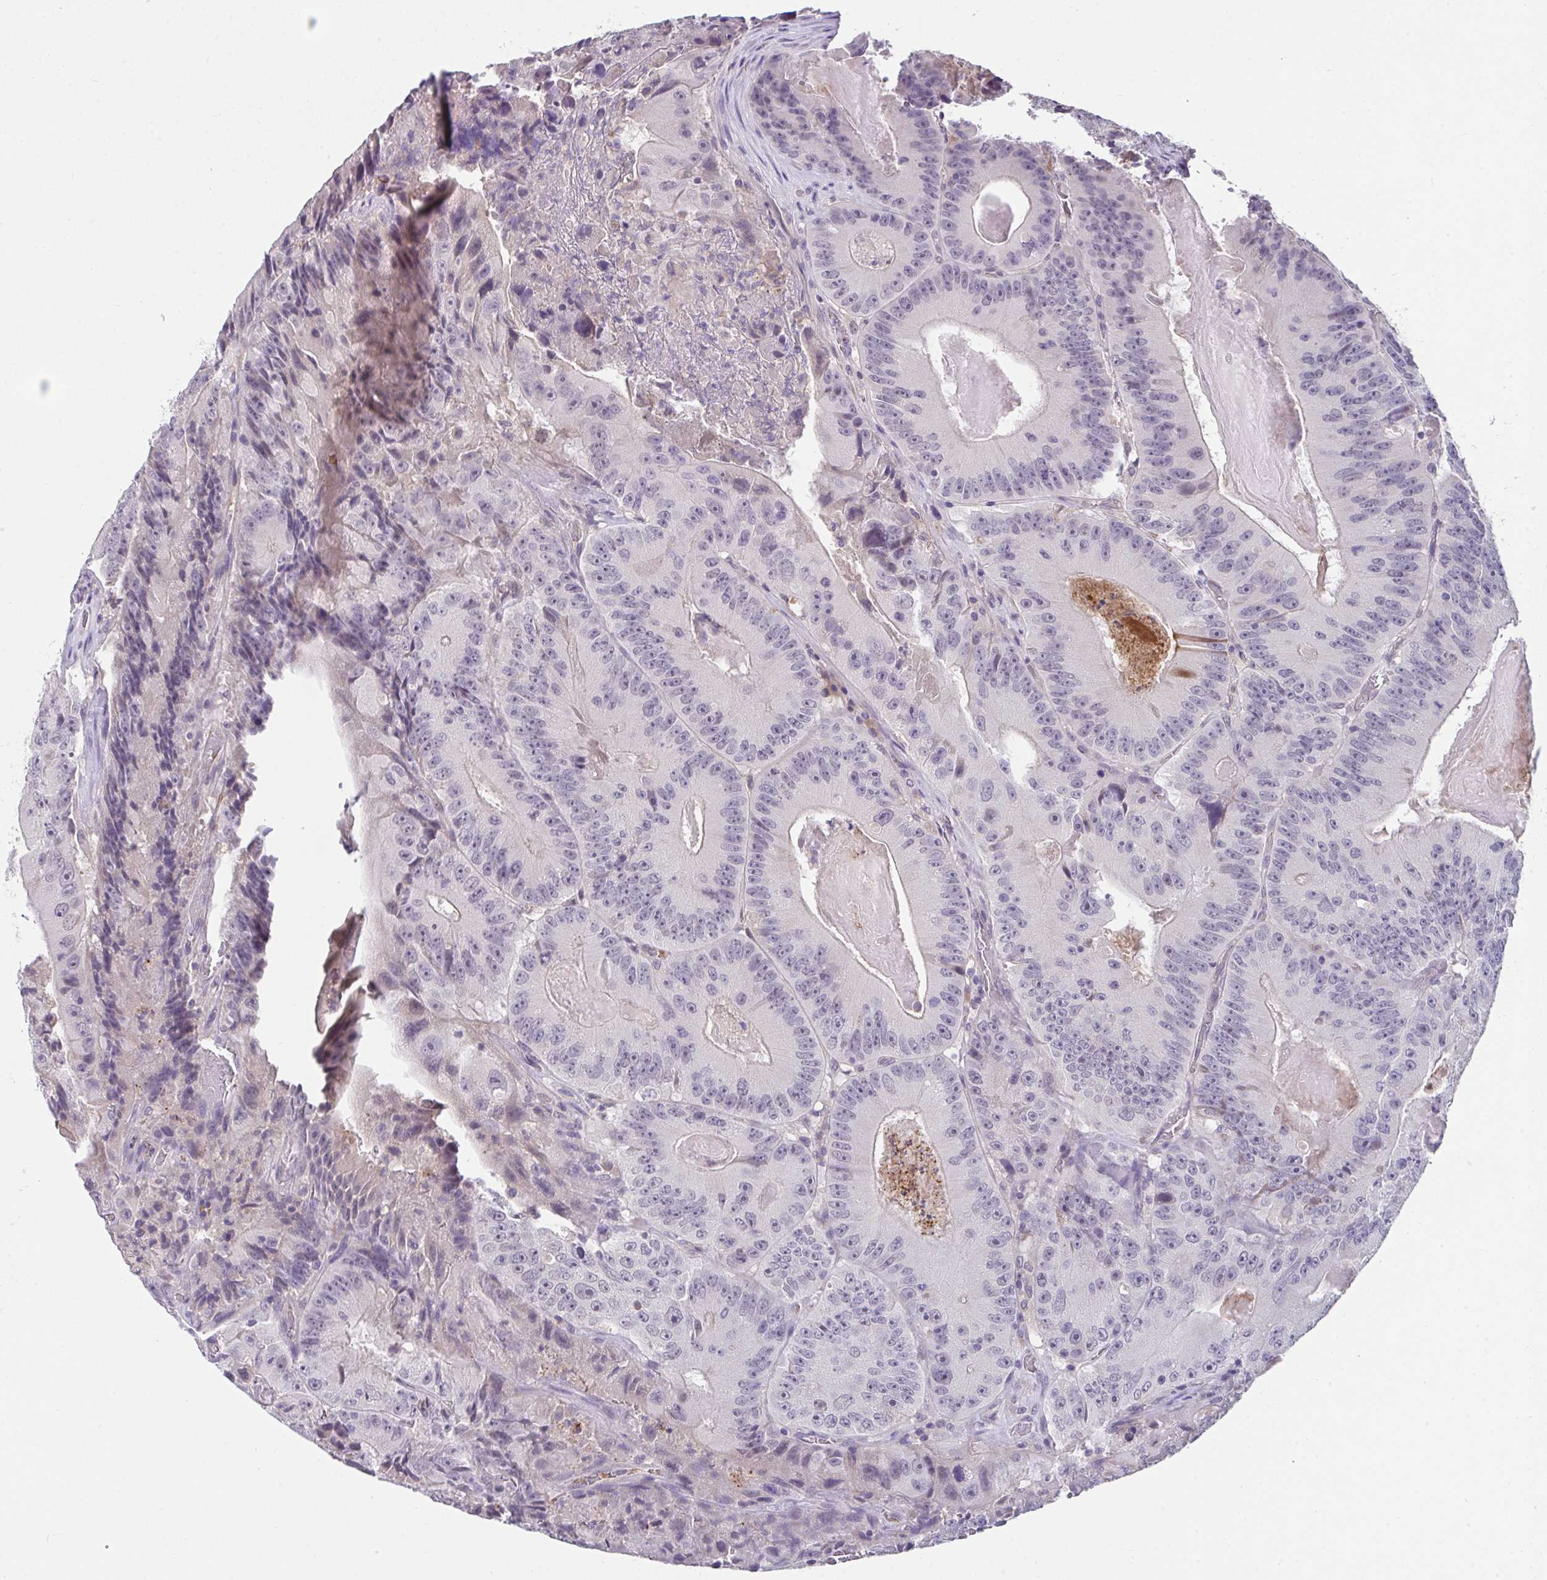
{"staining": {"intensity": "weak", "quantity": "<25%", "location": "nuclear"}, "tissue": "colorectal cancer", "cell_type": "Tumor cells", "image_type": "cancer", "snomed": [{"axis": "morphology", "description": "Adenocarcinoma, NOS"}, {"axis": "topography", "description": "Colon"}], "caption": "The photomicrograph reveals no significant expression in tumor cells of adenocarcinoma (colorectal).", "gene": "GLTPD2", "patient": {"sex": "female", "age": 86}}